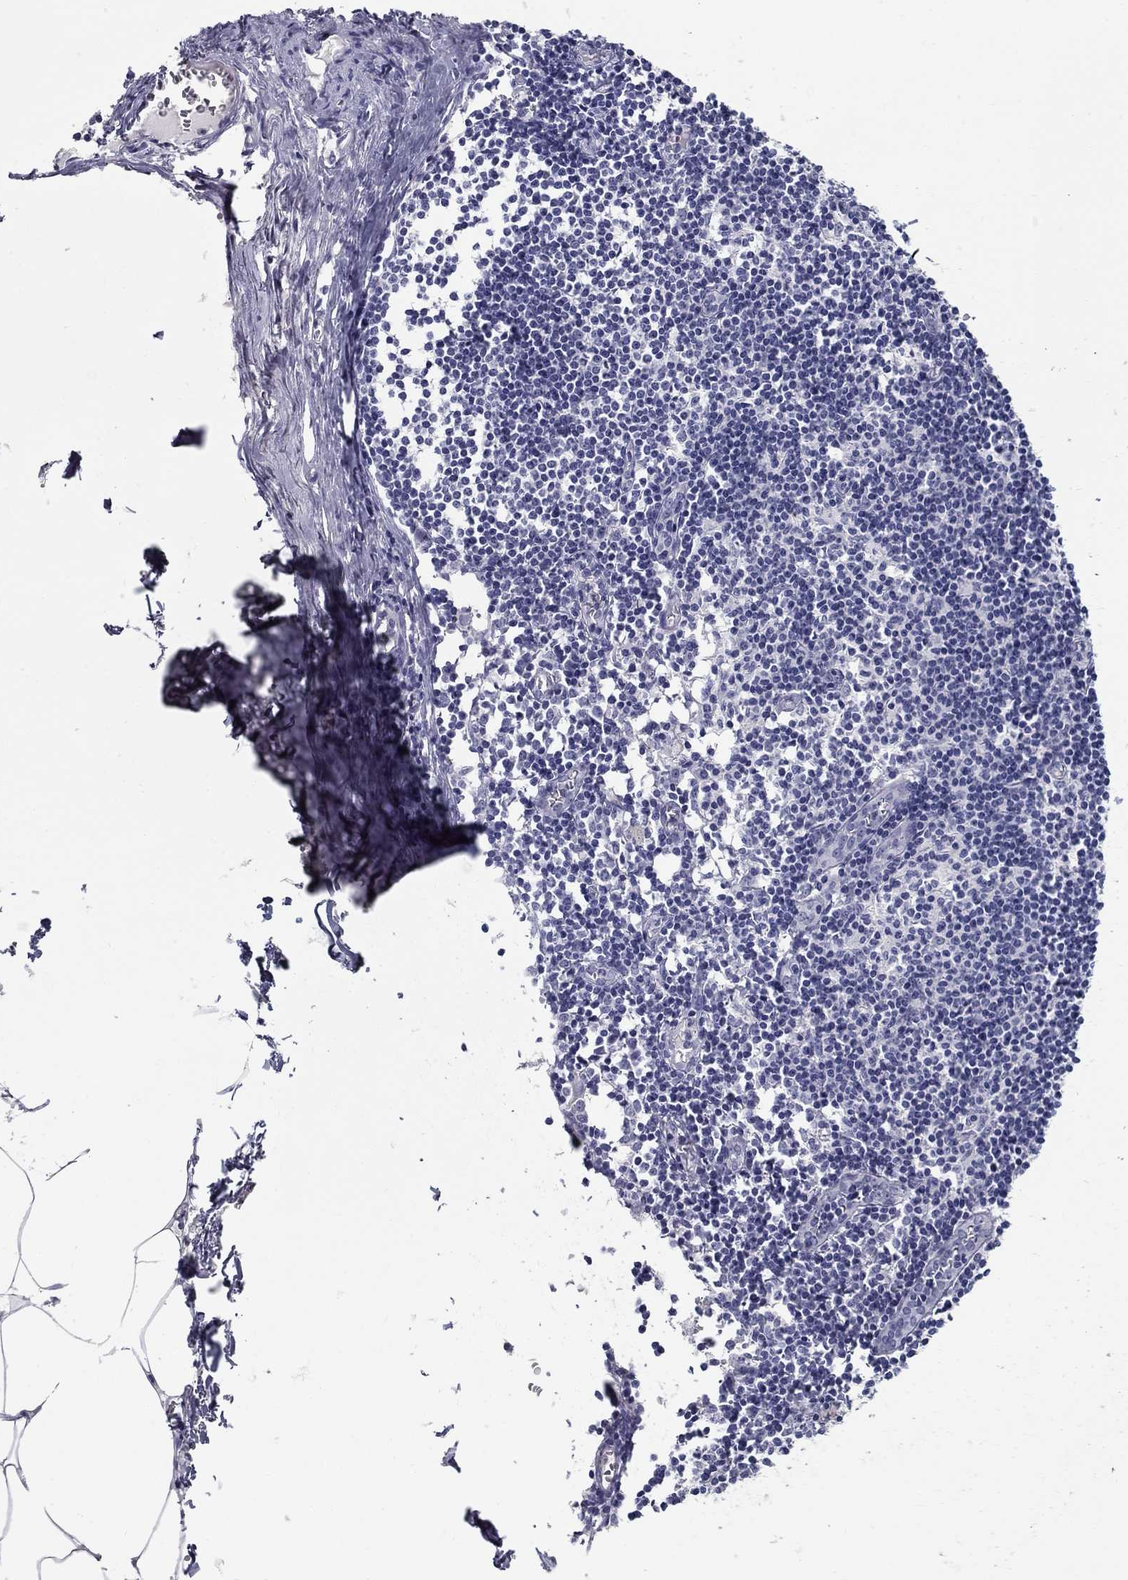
{"staining": {"intensity": "negative", "quantity": "none", "location": "none"}, "tissue": "lymph node", "cell_type": "Germinal center cells", "image_type": "normal", "snomed": [{"axis": "morphology", "description": "Normal tissue, NOS"}, {"axis": "topography", "description": "Lymph node"}], "caption": "High power microscopy photomicrograph of an immunohistochemistry (IHC) image of benign lymph node, revealing no significant staining in germinal center cells.", "gene": "UPB1", "patient": {"sex": "male", "age": 59}}